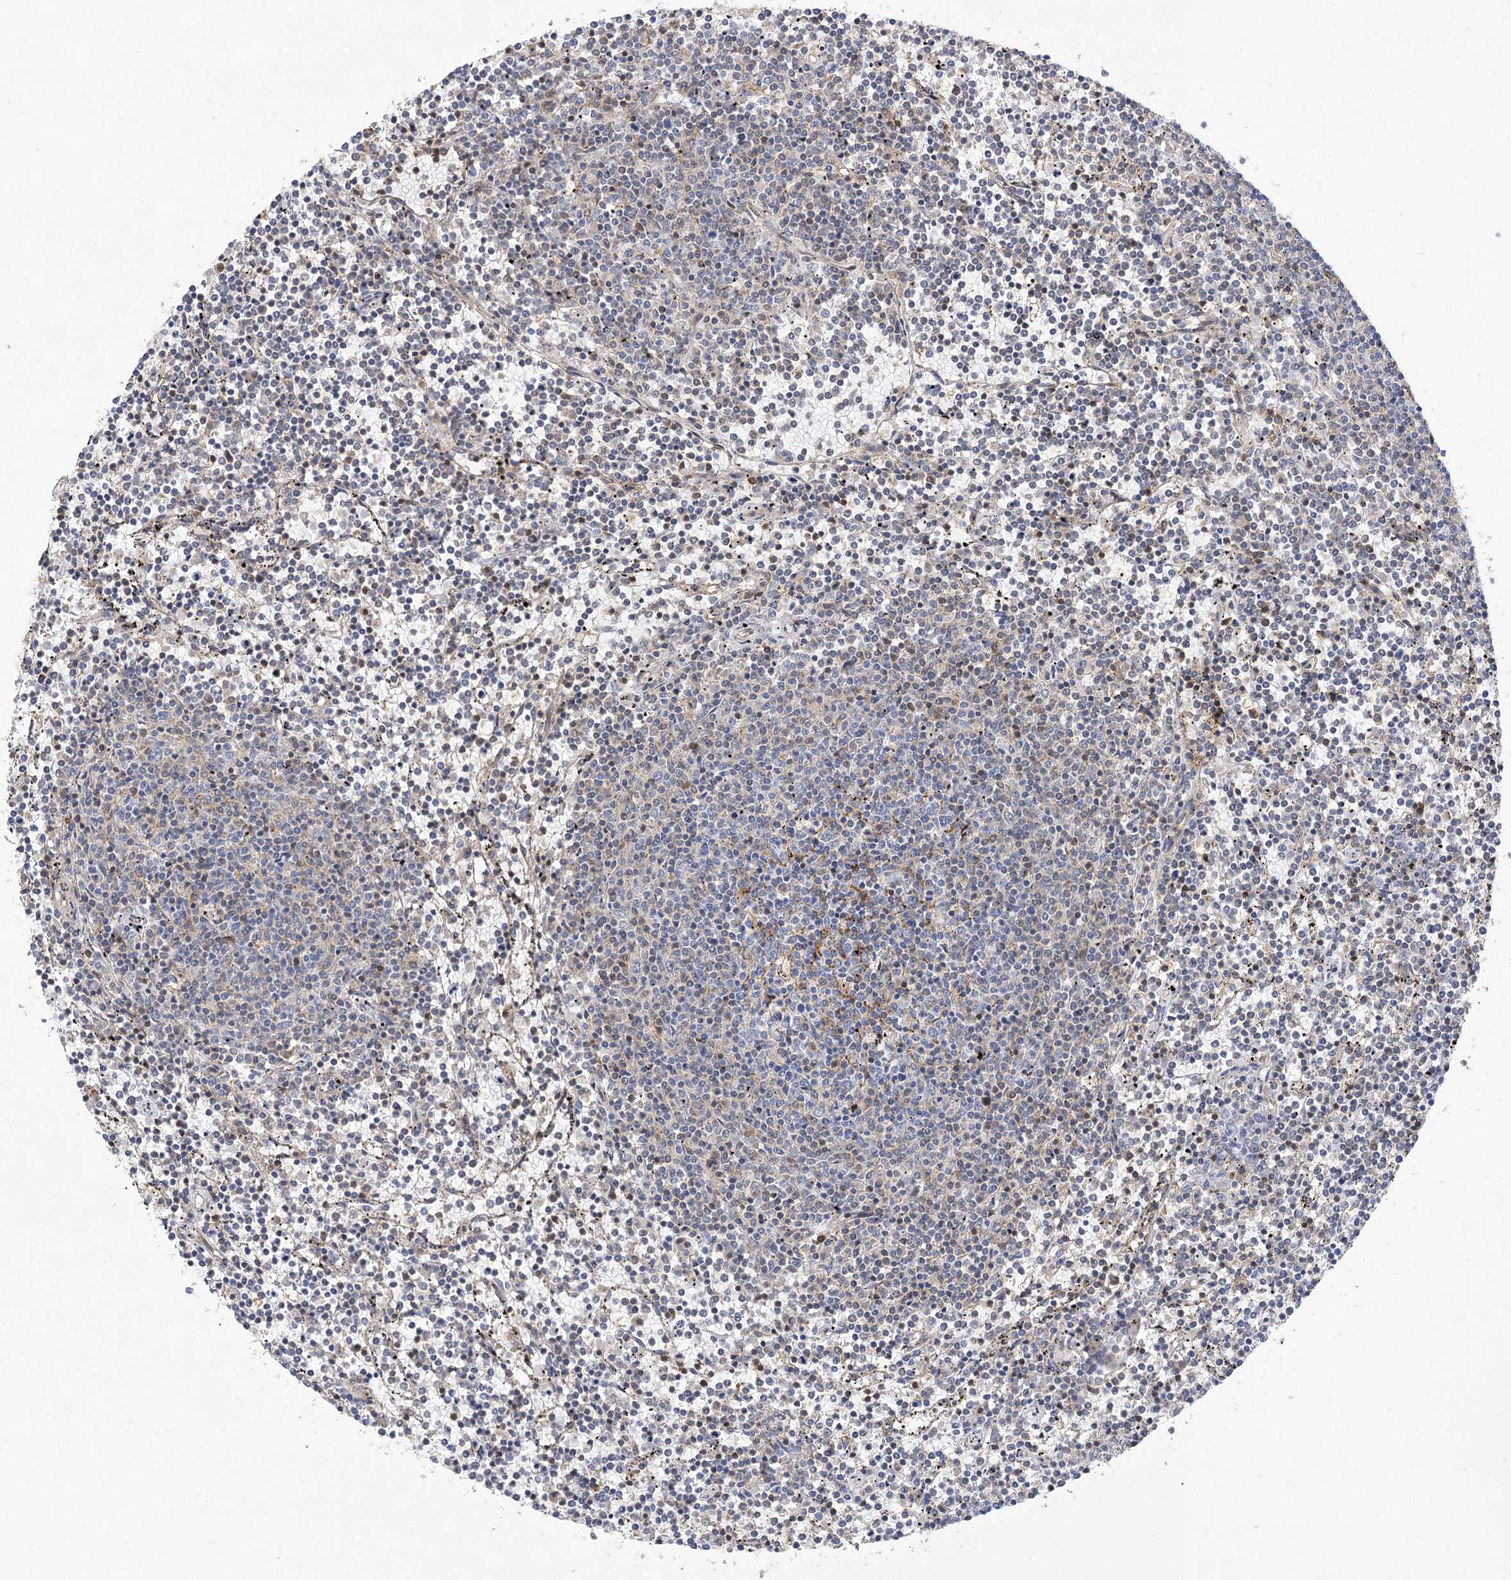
{"staining": {"intensity": "negative", "quantity": "none", "location": "none"}, "tissue": "lymphoma", "cell_type": "Tumor cells", "image_type": "cancer", "snomed": [{"axis": "morphology", "description": "Malignant lymphoma, non-Hodgkin's type, Low grade"}, {"axis": "topography", "description": "Spleen"}], "caption": "DAB immunohistochemical staining of human low-grade malignant lymphoma, non-Hodgkin's type shows no significant expression in tumor cells.", "gene": "VPS37B", "patient": {"sex": "female", "age": 50}}